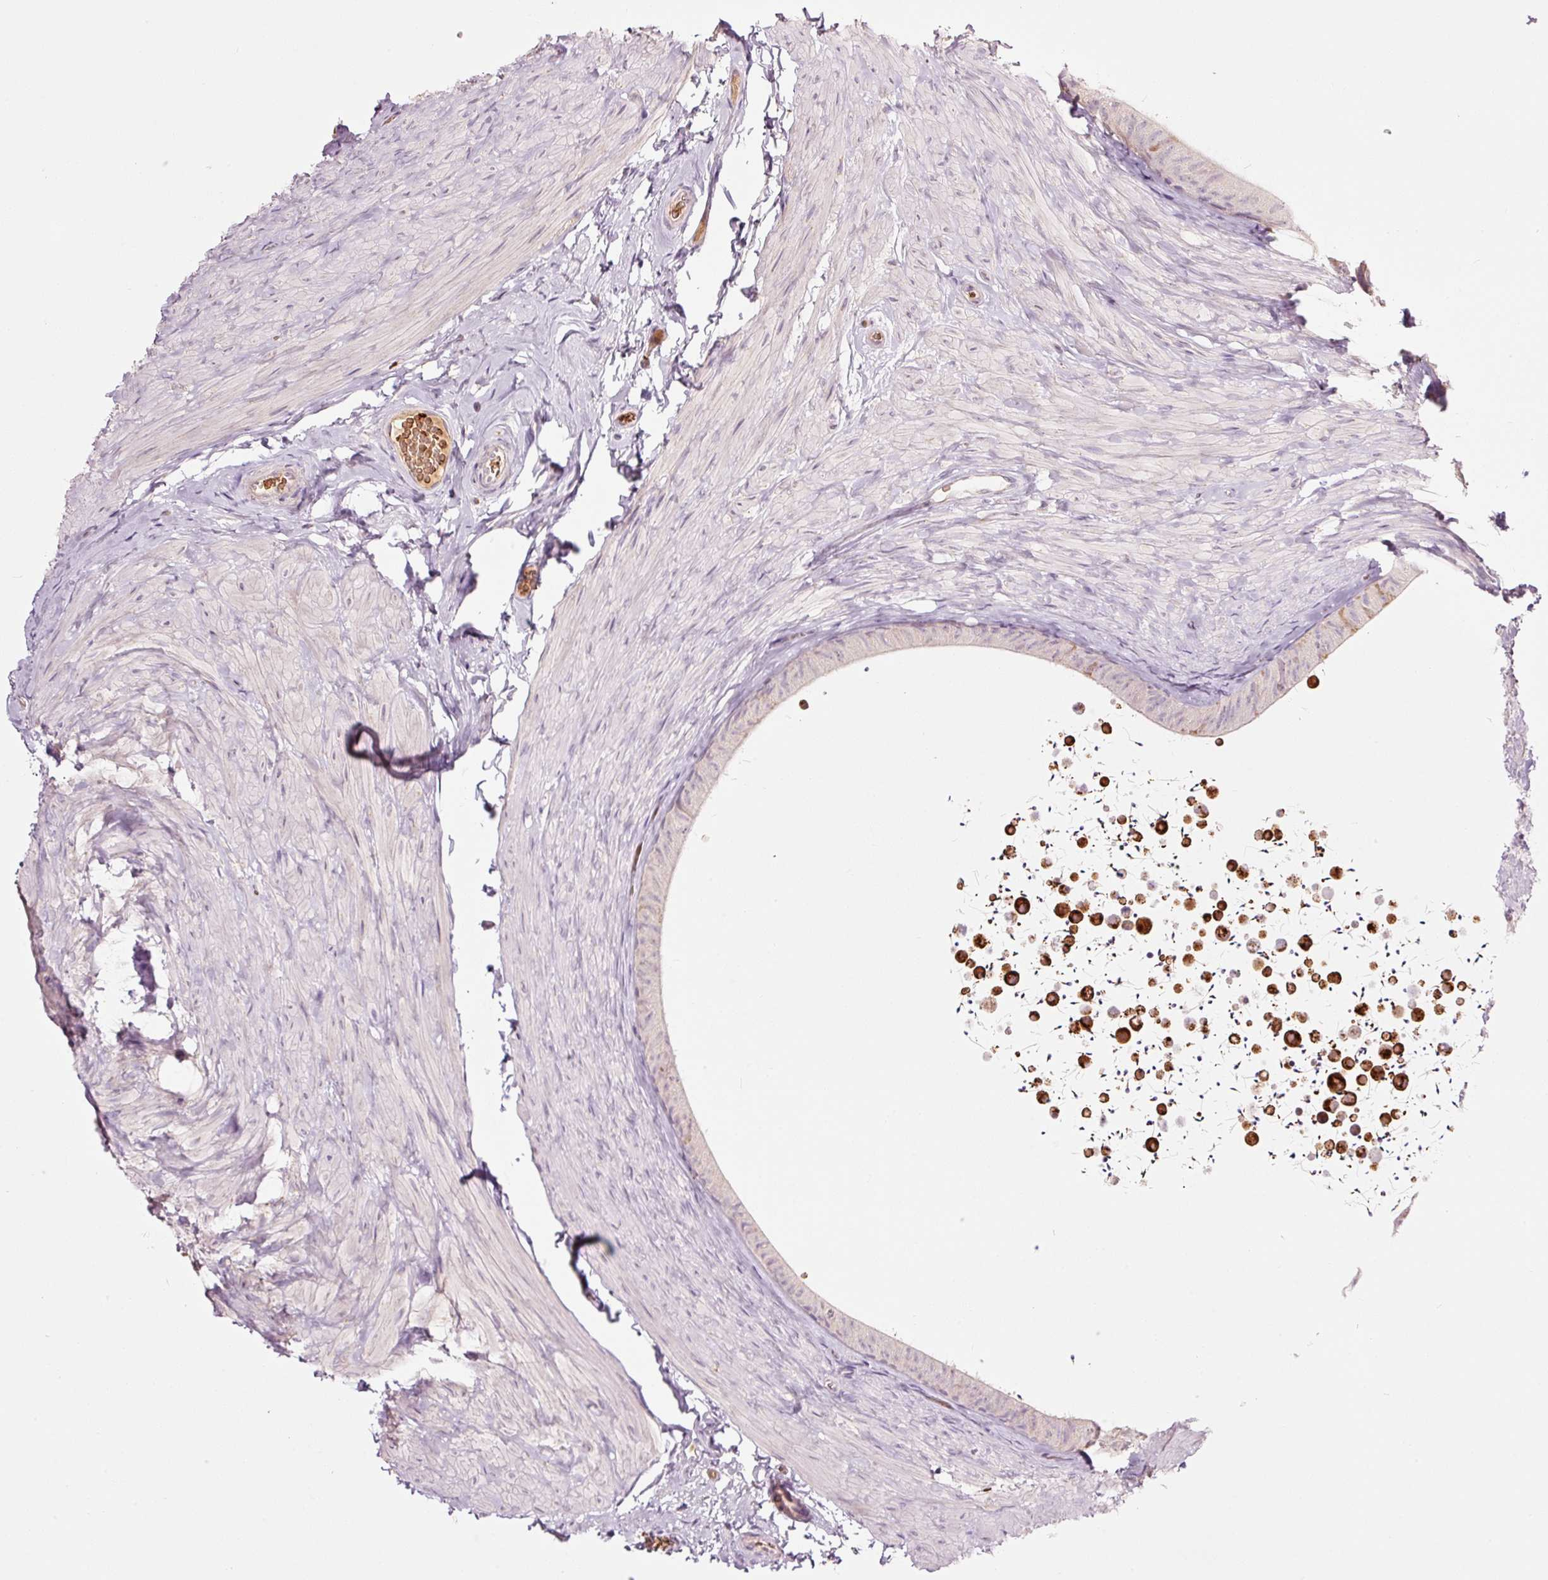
{"staining": {"intensity": "moderate", "quantity": "<25%", "location": "cytoplasmic/membranous"}, "tissue": "epididymis", "cell_type": "Glandular cells", "image_type": "normal", "snomed": [{"axis": "morphology", "description": "Normal tissue, NOS"}, {"axis": "topography", "description": "Epididymis, spermatic cord, NOS"}, {"axis": "topography", "description": "Epididymis"}], "caption": "The histopathology image reveals a brown stain indicating the presence of a protein in the cytoplasmic/membranous of glandular cells in epididymis.", "gene": "LDHAL6B", "patient": {"sex": "male", "age": 31}}